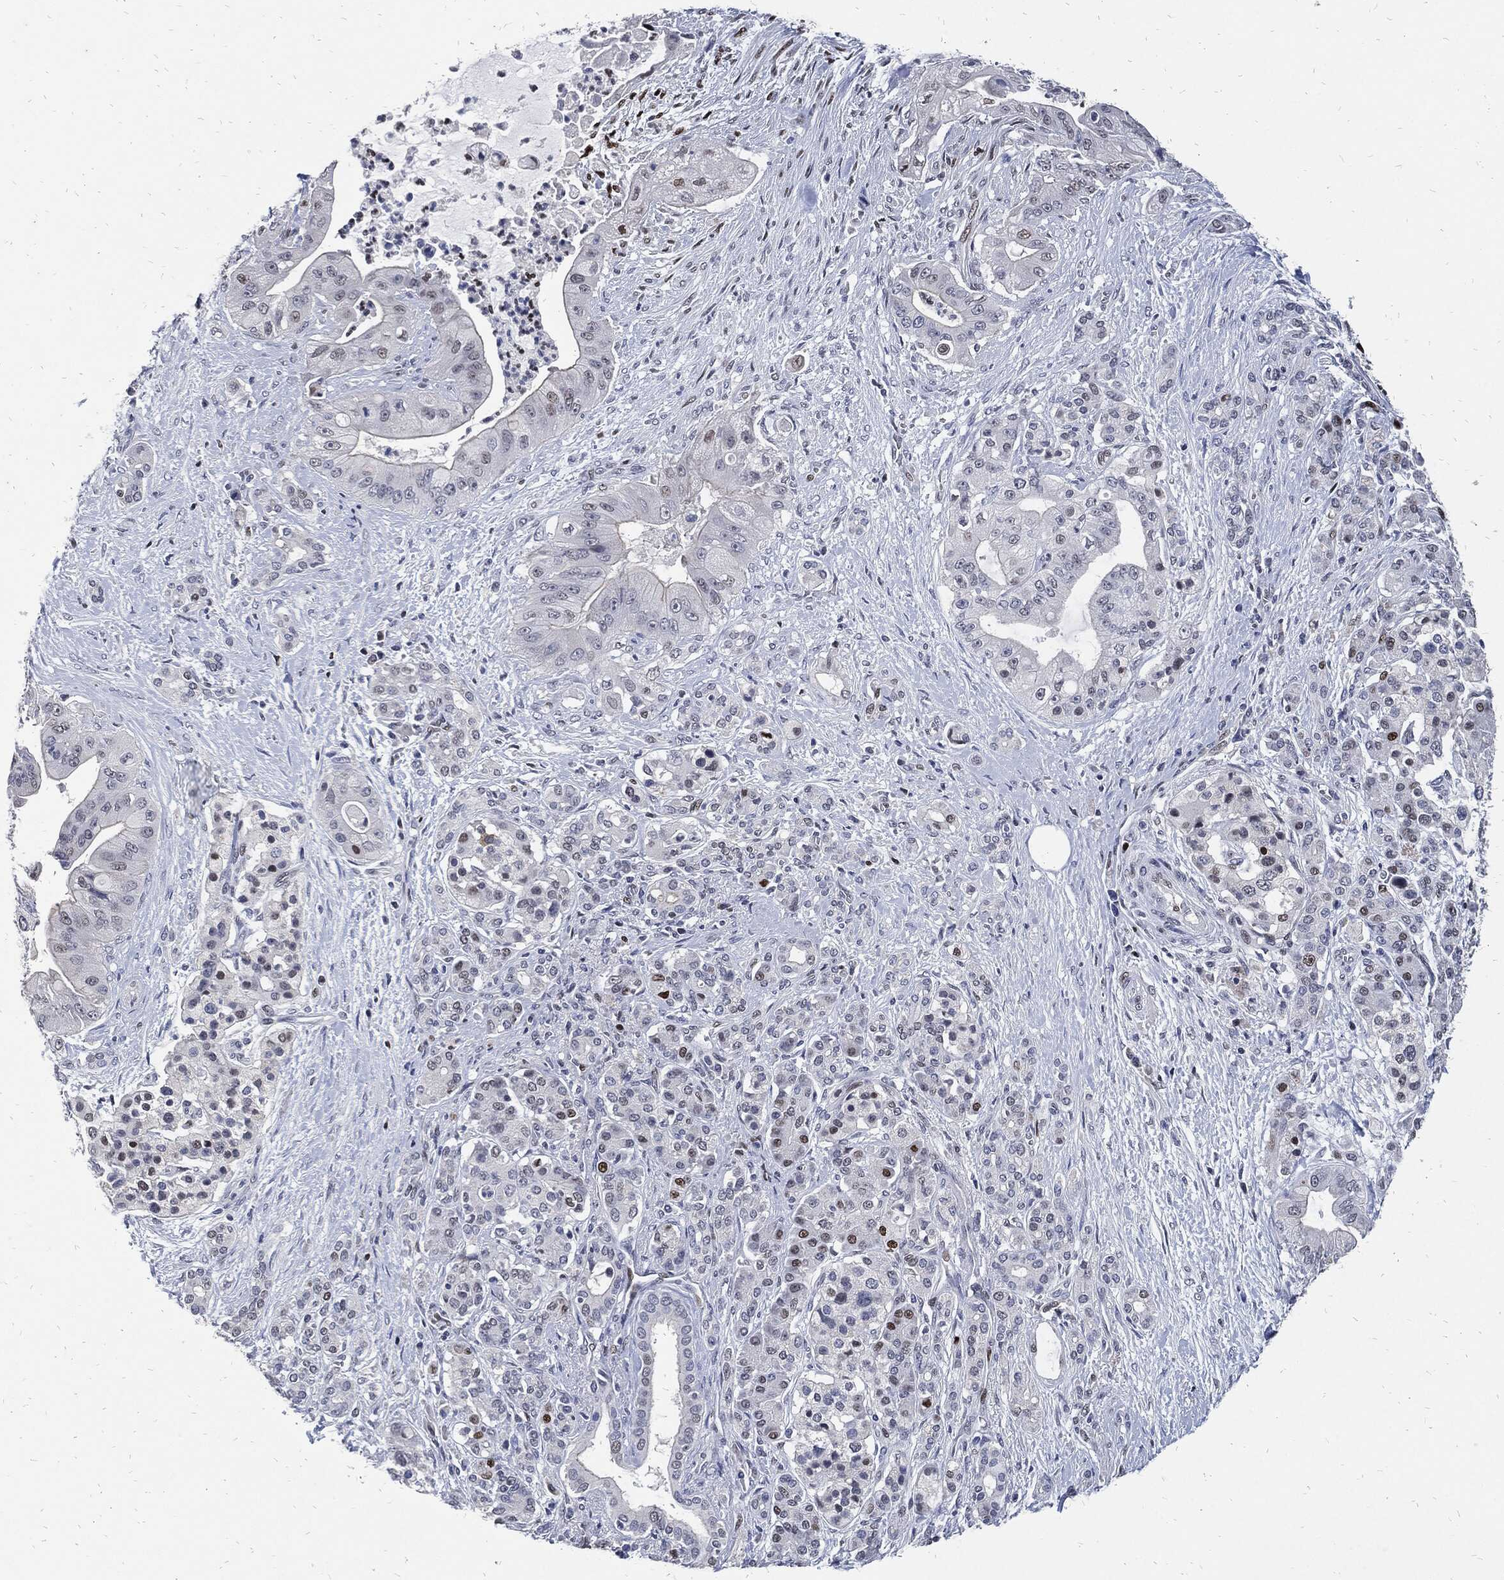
{"staining": {"intensity": "negative", "quantity": "none", "location": "none"}, "tissue": "pancreatic cancer", "cell_type": "Tumor cells", "image_type": "cancer", "snomed": [{"axis": "morphology", "description": "Normal tissue, NOS"}, {"axis": "morphology", "description": "Inflammation, NOS"}, {"axis": "morphology", "description": "Adenocarcinoma, NOS"}, {"axis": "topography", "description": "Pancreas"}], "caption": "This is an immunohistochemistry micrograph of pancreatic adenocarcinoma. There is no staining in tumor cells.", "gene": "JUN", "patient": {"sex": "male", "age": 57}}